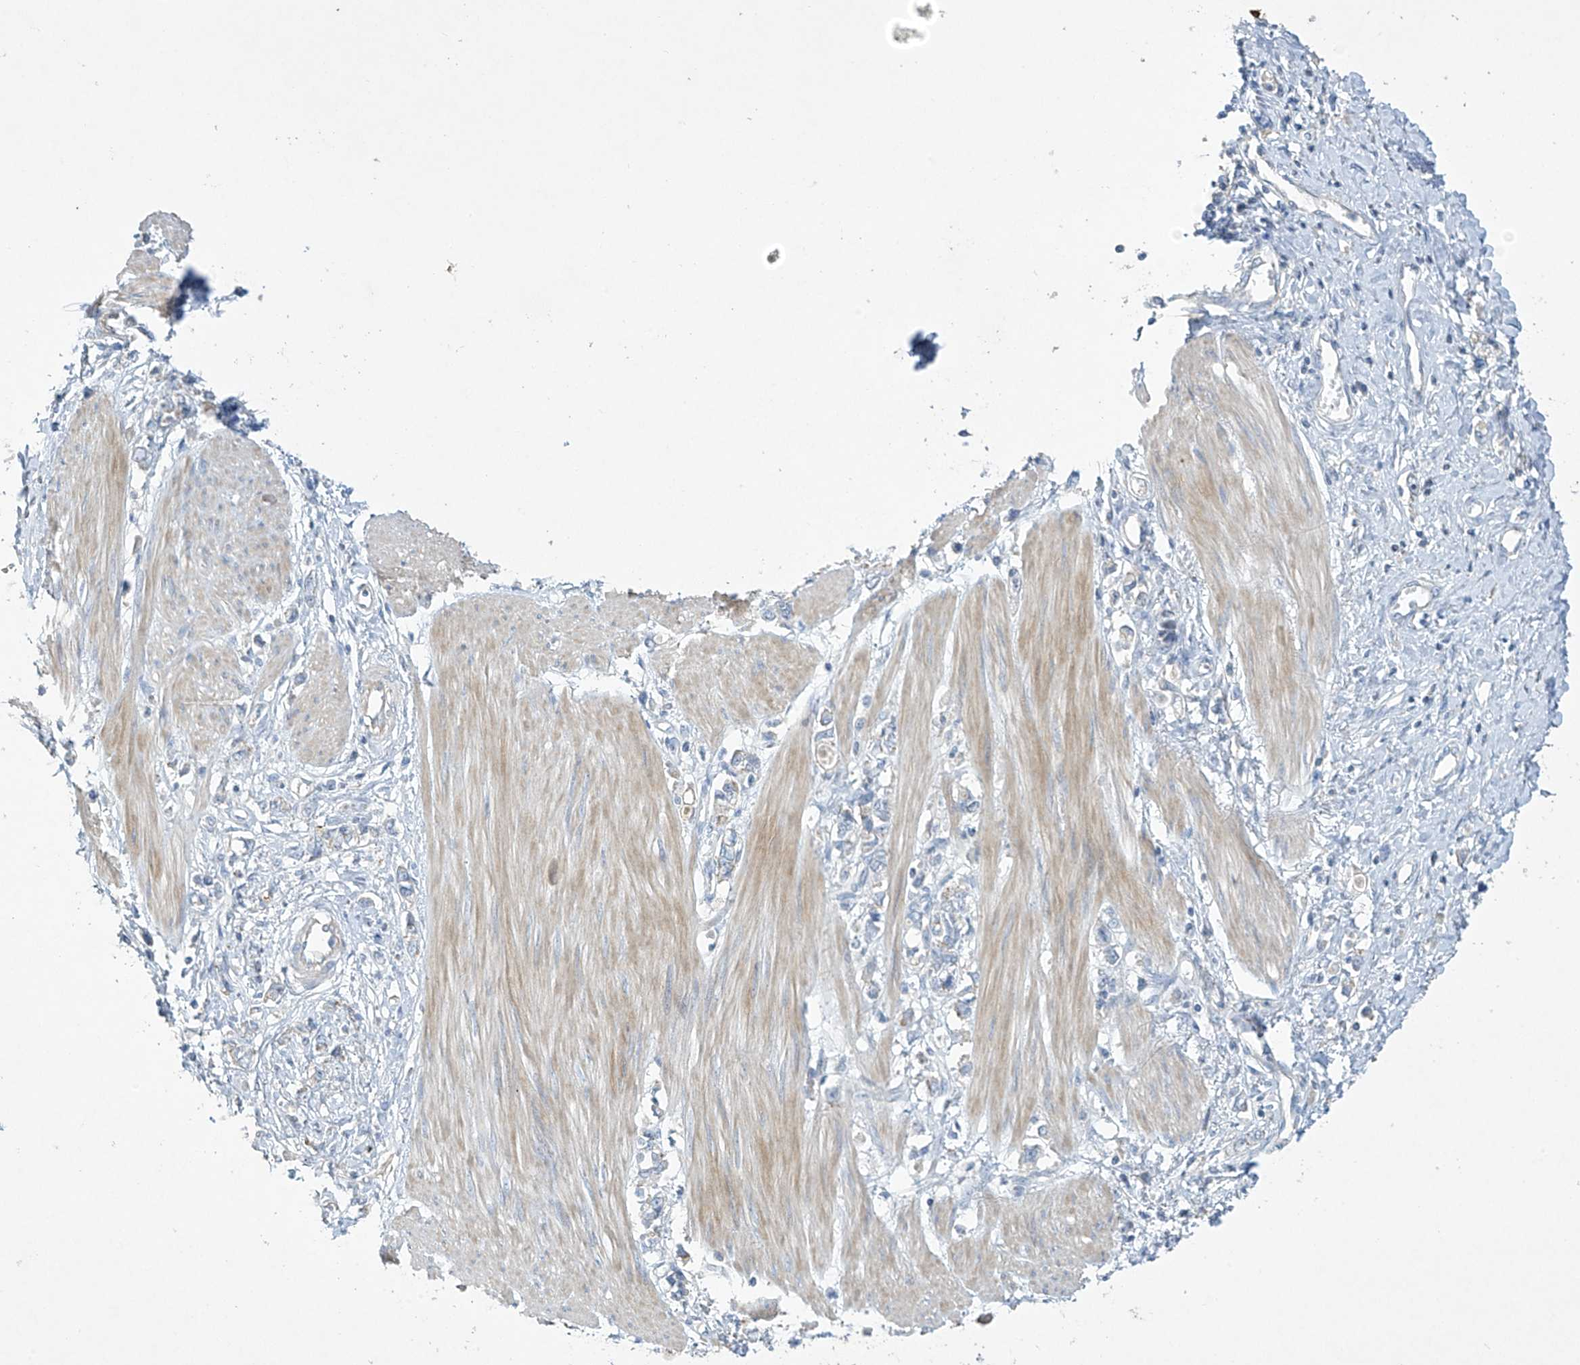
{"staining": {"intensity": "negative", "quantity": "none", "location": "none"}, "tissue": "stomach cancer", "cell_type": "Tumor cells", "image_type": "cancer", "snomed": [{"axis": "morphology", "description": "Adenocarcinoma, NOS"}, {"axis": "topography", "description": "Stomach"}], "caption": "This is an immunohistochemistry (IHC) histopathology image of human stomach cancer. There is no staining in tumor cells.", "gene": "PRSS12", "patient": {"sex": "female", "age": 76}}